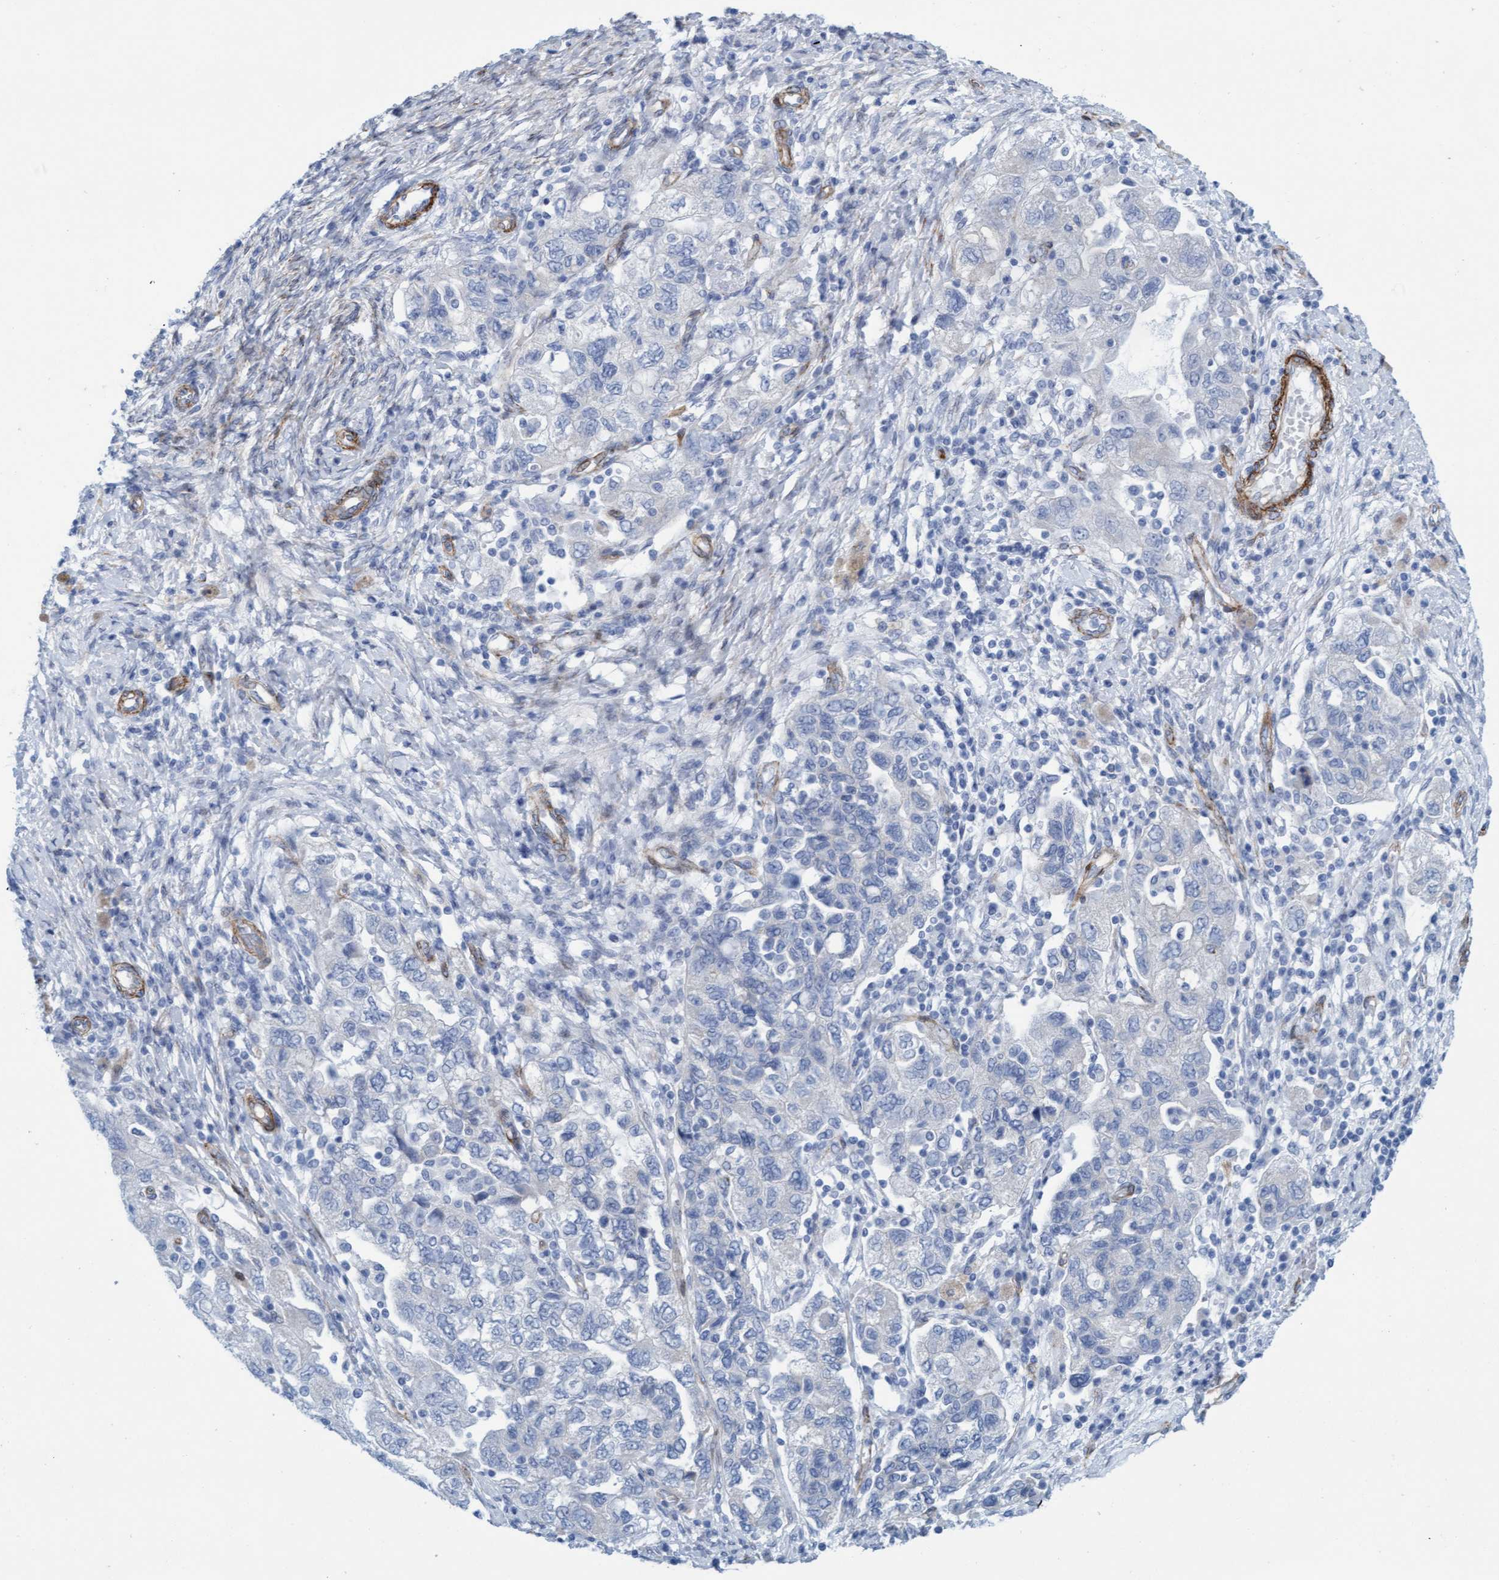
{"staining": {"intensity": "negative", "quantity": "none", "location": "none"}, "tissue": "ovarian cancer", "cell_type": "Tumor cells", "image_type": "cancer", "snomed": [{"axis": "morphology", "description": "Carcinoma, NOS"}, {"axis": "morphology", "description": "Cystadenocarcinoma, serous, NOS"}, {"axis": "topography", "description": "Ovary"}], "caption": "The immunohistochemistry image has no significant staining in tumor cells of ovarian carcinoma tissue.", "gene": "MTFR1", "patient": {"sex": "female", "age": 69}}